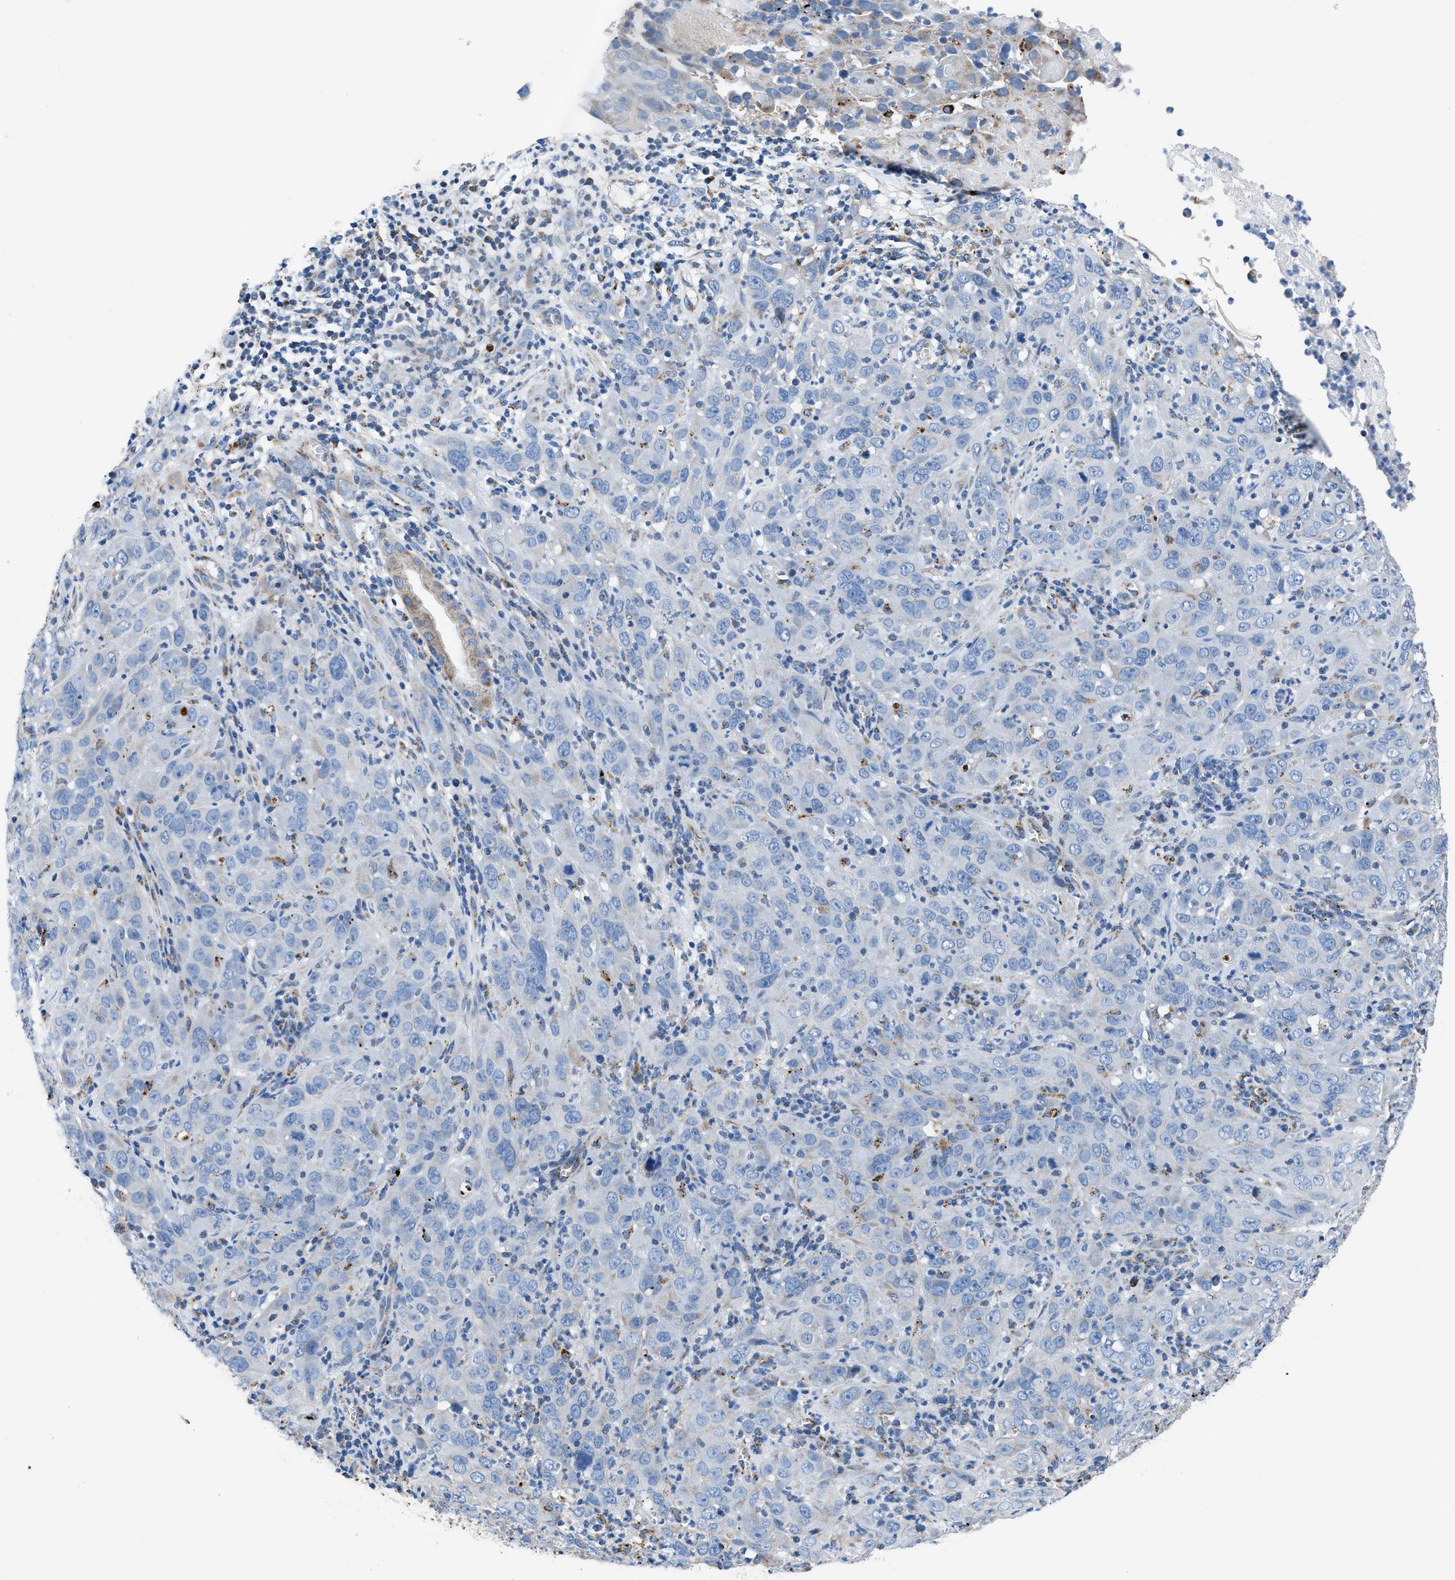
{"staining": {"intensity": "negative", "quantity": "none", "location": "none"}, "tissue": "cervical cancer", "cell_type": "Tumor cells", "image_type": "cancer", "snomed": [{"axis": "morphology", "description": "Squamous cell carcinoma, NOS"}, {"axis": "topography", "description": "Cervix"}], "caption": "Cervical cancer (squamous cell carcinoma) was stained to show a protein in brown. There is no significant staining in tumor cells.", "gene": "ZDHHC3", "patient": {"sex": "female", "age": 32}}